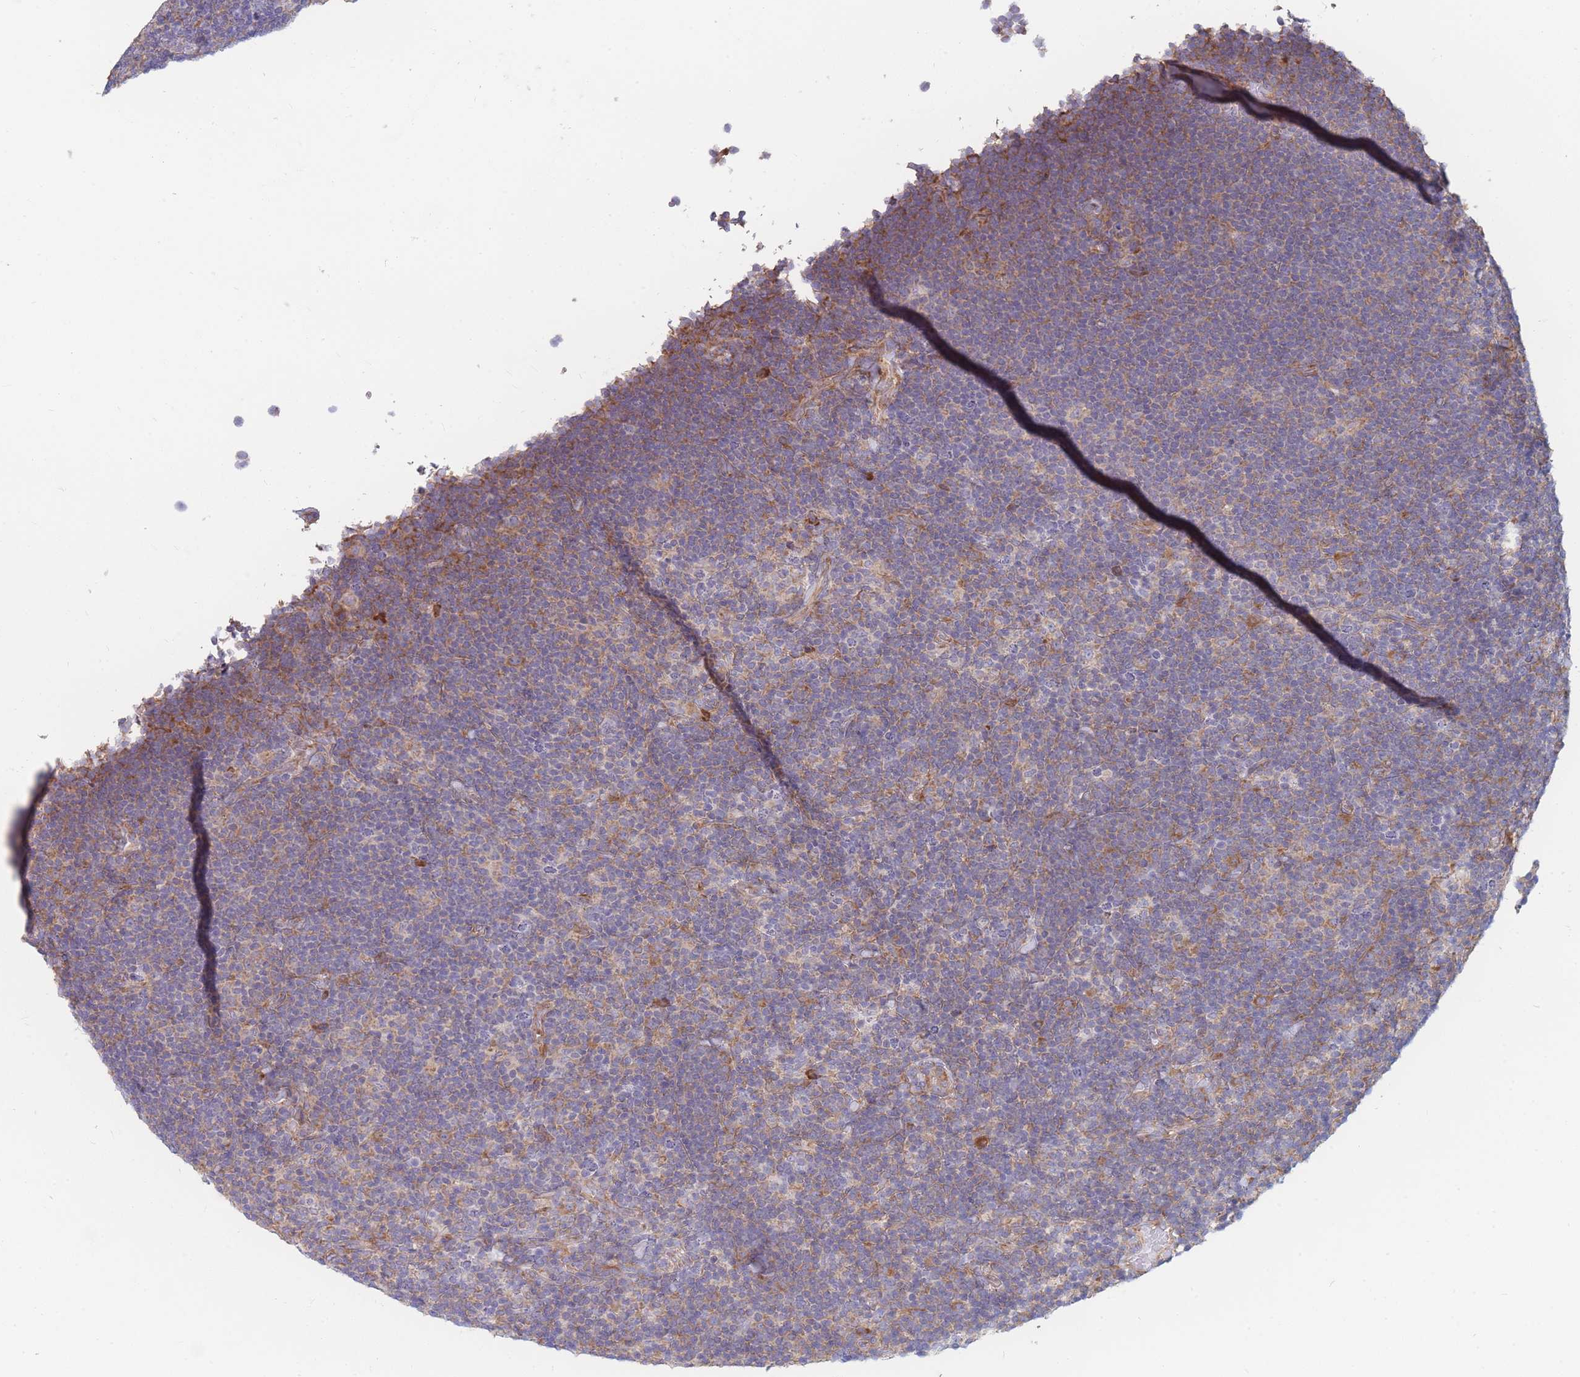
{"staining": {"intensity": "negative", "quantity": "none", "location": "none"}, "tissue": "lymphoma", "cell_type": "Tumor cells", "image_type": "cancer", "snomed": [{"axis": "morphology", "description": "Hodgkin's disease, NOS"}, {"axis": "topography", "description": "Lymph node"}], "caption": "A photomicrograph of lymphoma stained for a protein shows no brown staining in tumor cells.", "gene": "RPL8", "patient": {"sex": "female", "age": 57}}